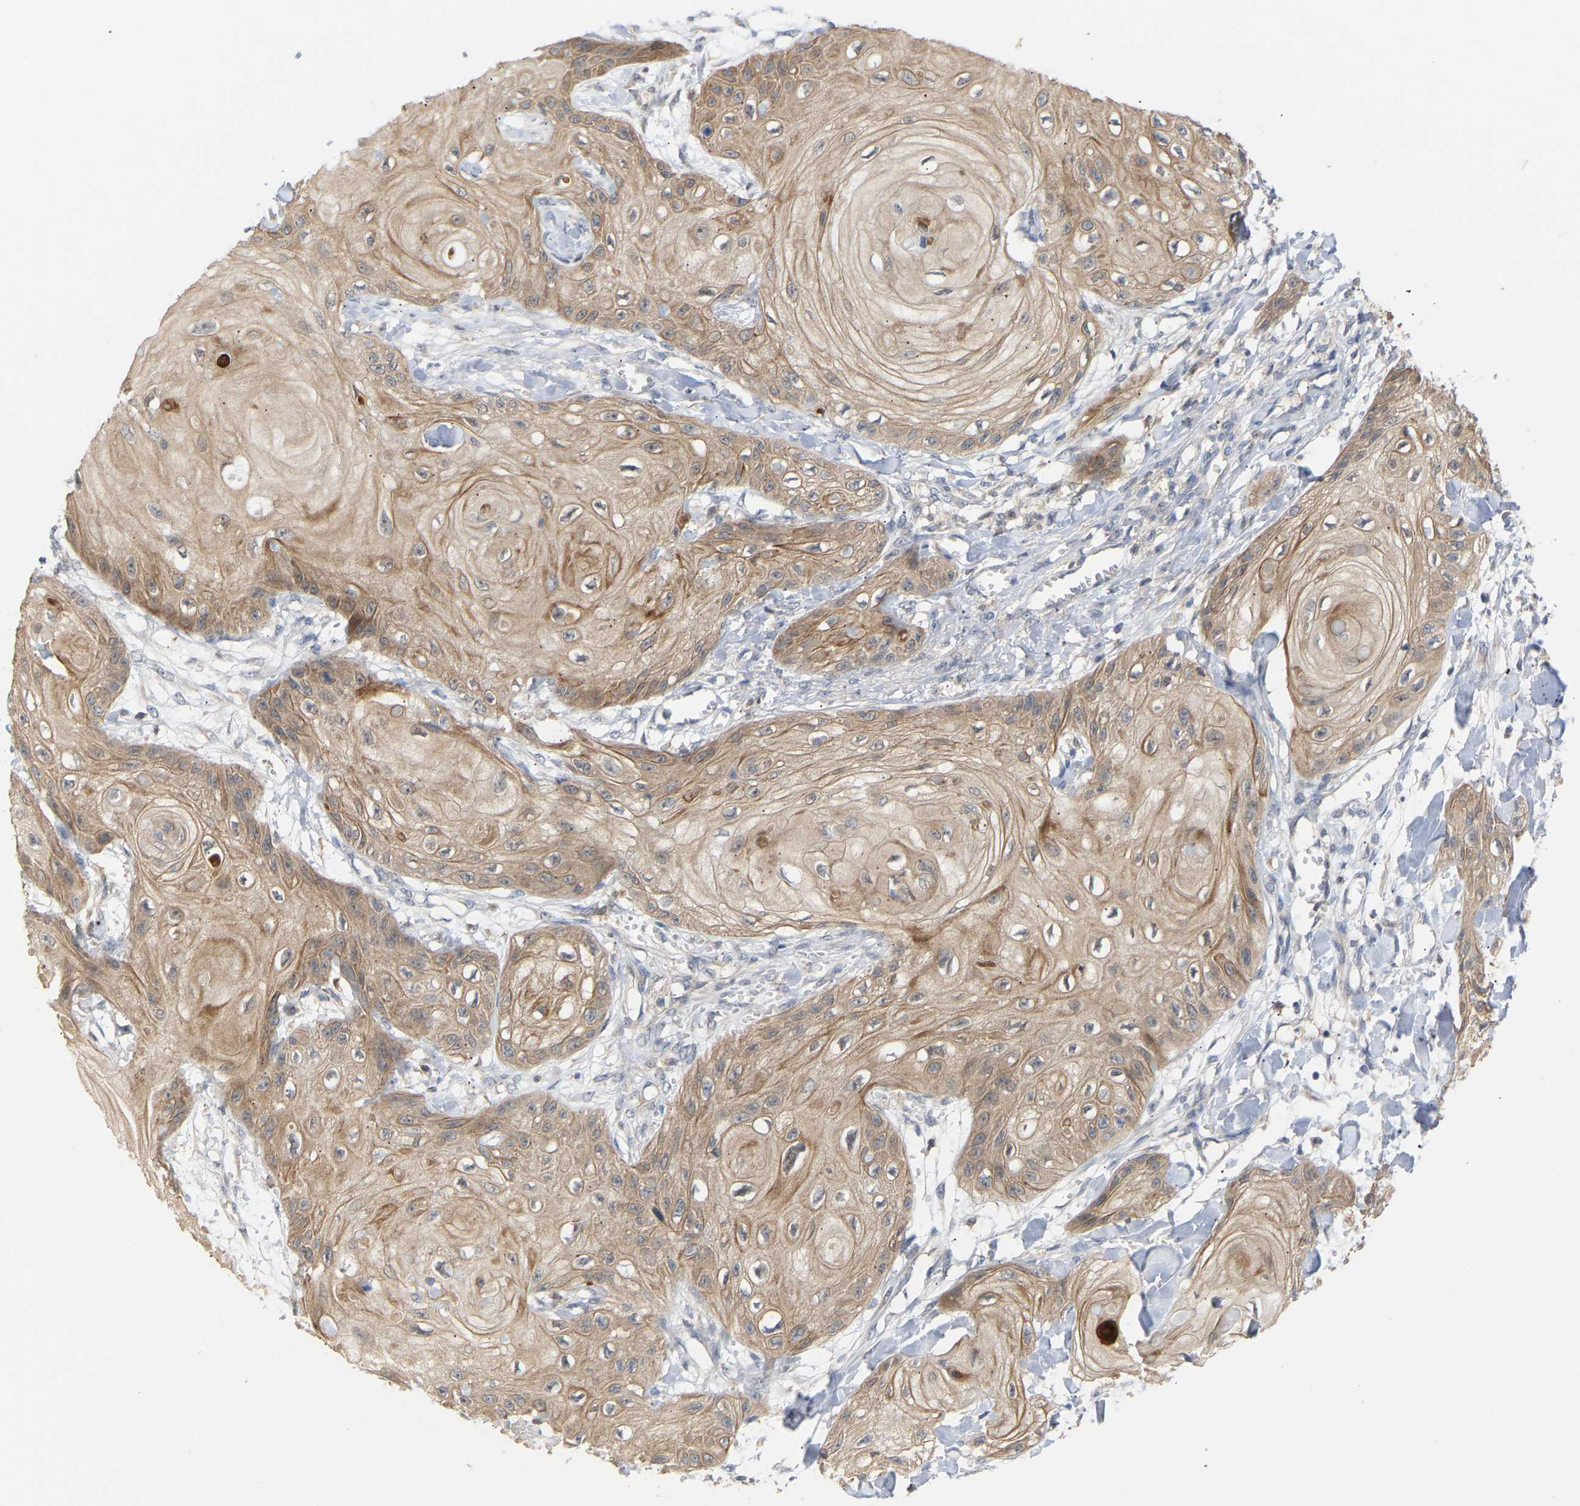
{"staining": {"intensity": "weak", "quantity": "25%-75%", "location": "cytoplasmic/membranous"}, "tissue": "skin cancer", "cell_type": "Tumor cells", "image_type": "cancer", "snomed": [{"axis": "morphology", "description": "Squamous cell carcinoma, NOS"}, {"axis": "topography", "description": "Skin"}], "caption": "There is low levels of weak cytoplasmic/membranous positivity in tumor cells of skin cancer, as demonstrated by immunohistochemical staining (brown color).", "gene": "TPMT", "patient": {"sex": "male", "age": 74}}